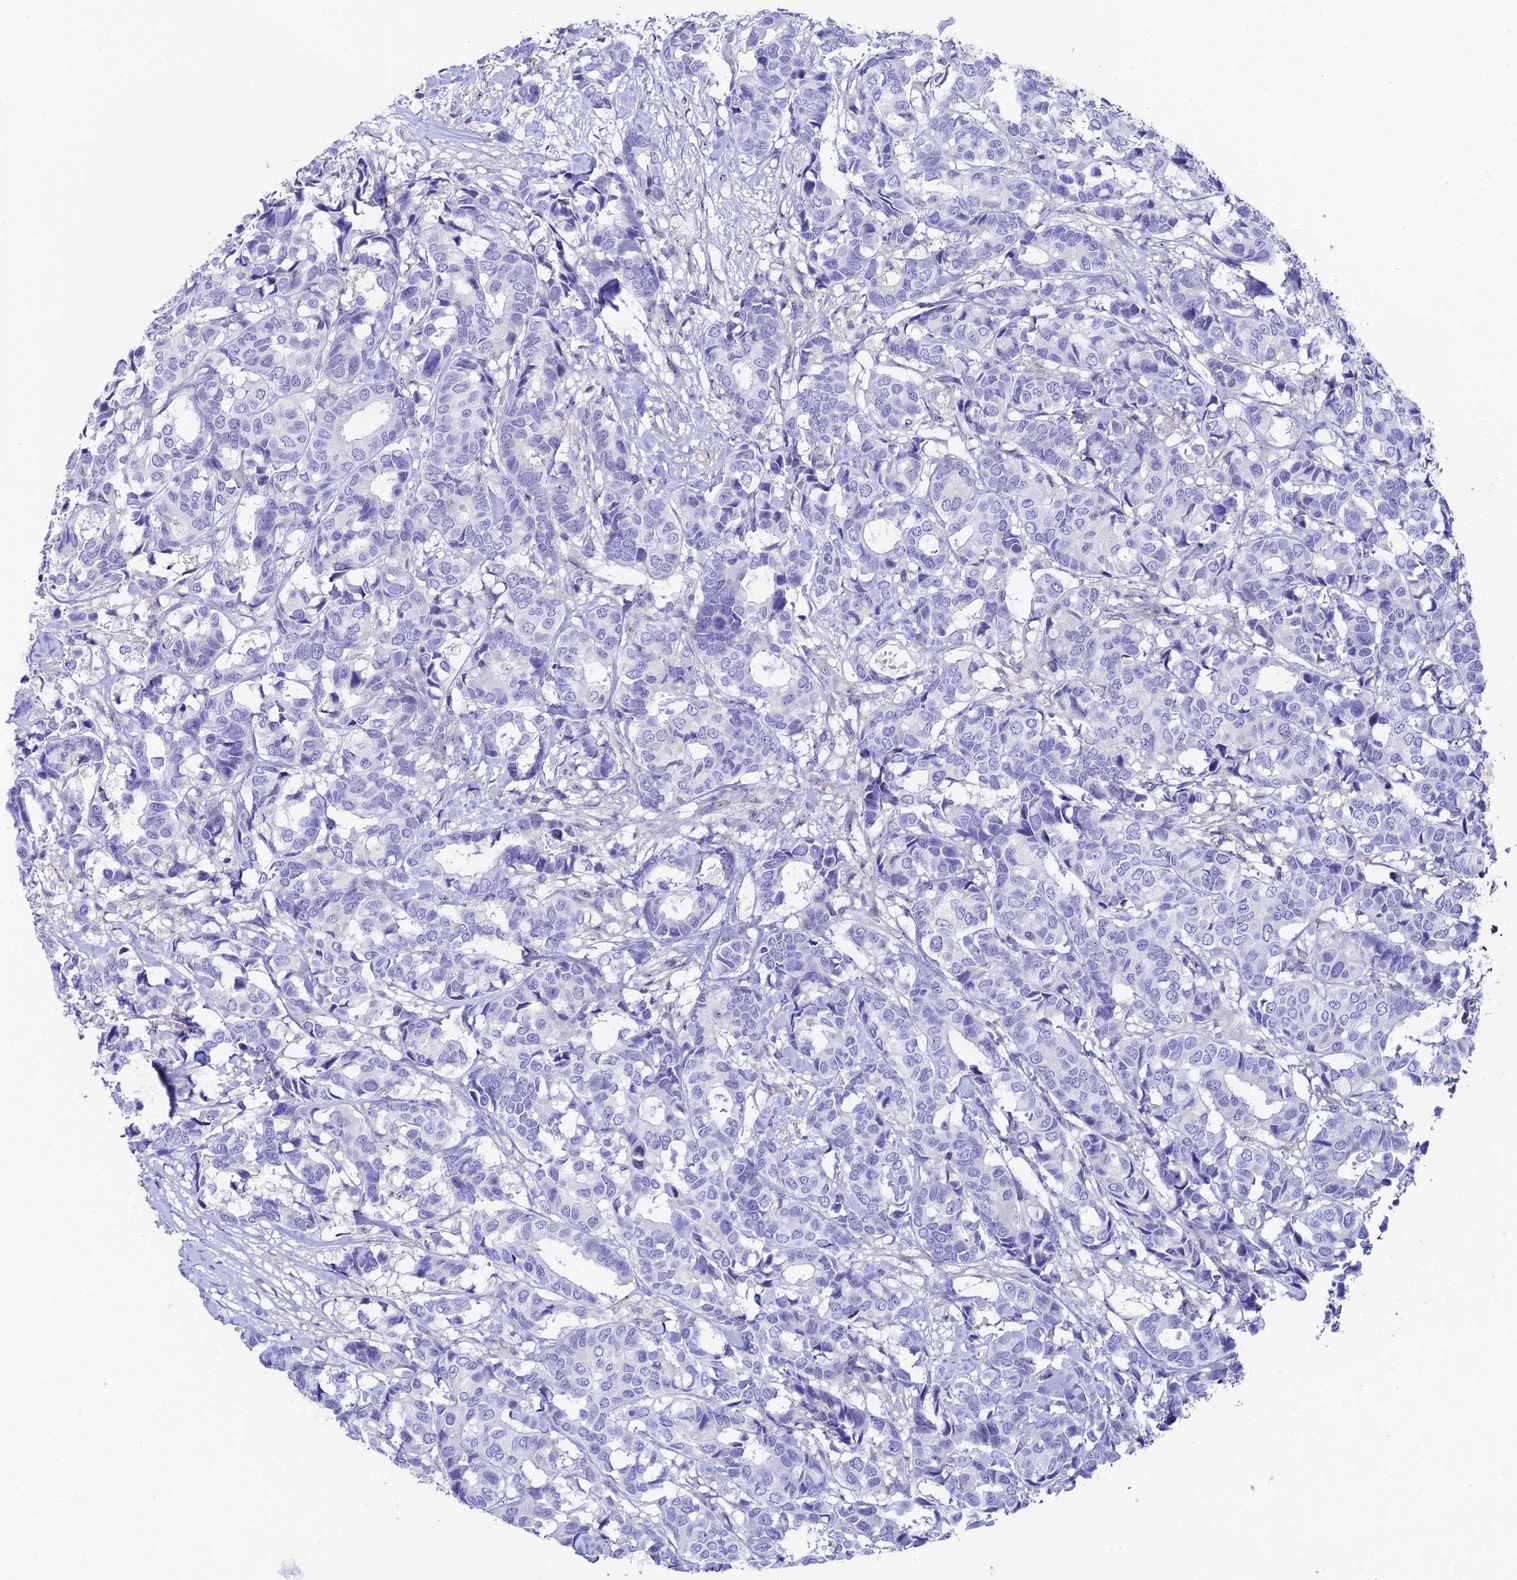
{"staining": {"intensity": "negative", "quantity": "none", "location": "none"}, "tissue": "breast cancer", "cell_type": "Tumor cells", "image_type": "cancer", "snomed": [{"axis": "morphology", "description": "Normal tissue, NOS"}, {"axis": "morphology", "description": "Duct carcinoma"}, {"axis": "topography", "description": "Breast"}], "caption": "High magnification brightfield microscopy of breast infiltrating ductal carcinoma stained with DAB (brown) and counterstained with hematoxylin (blue): tumor cells show no significant expression.", "gene": "DUSP29", "patient": {"sex": "female", "age": 87}}